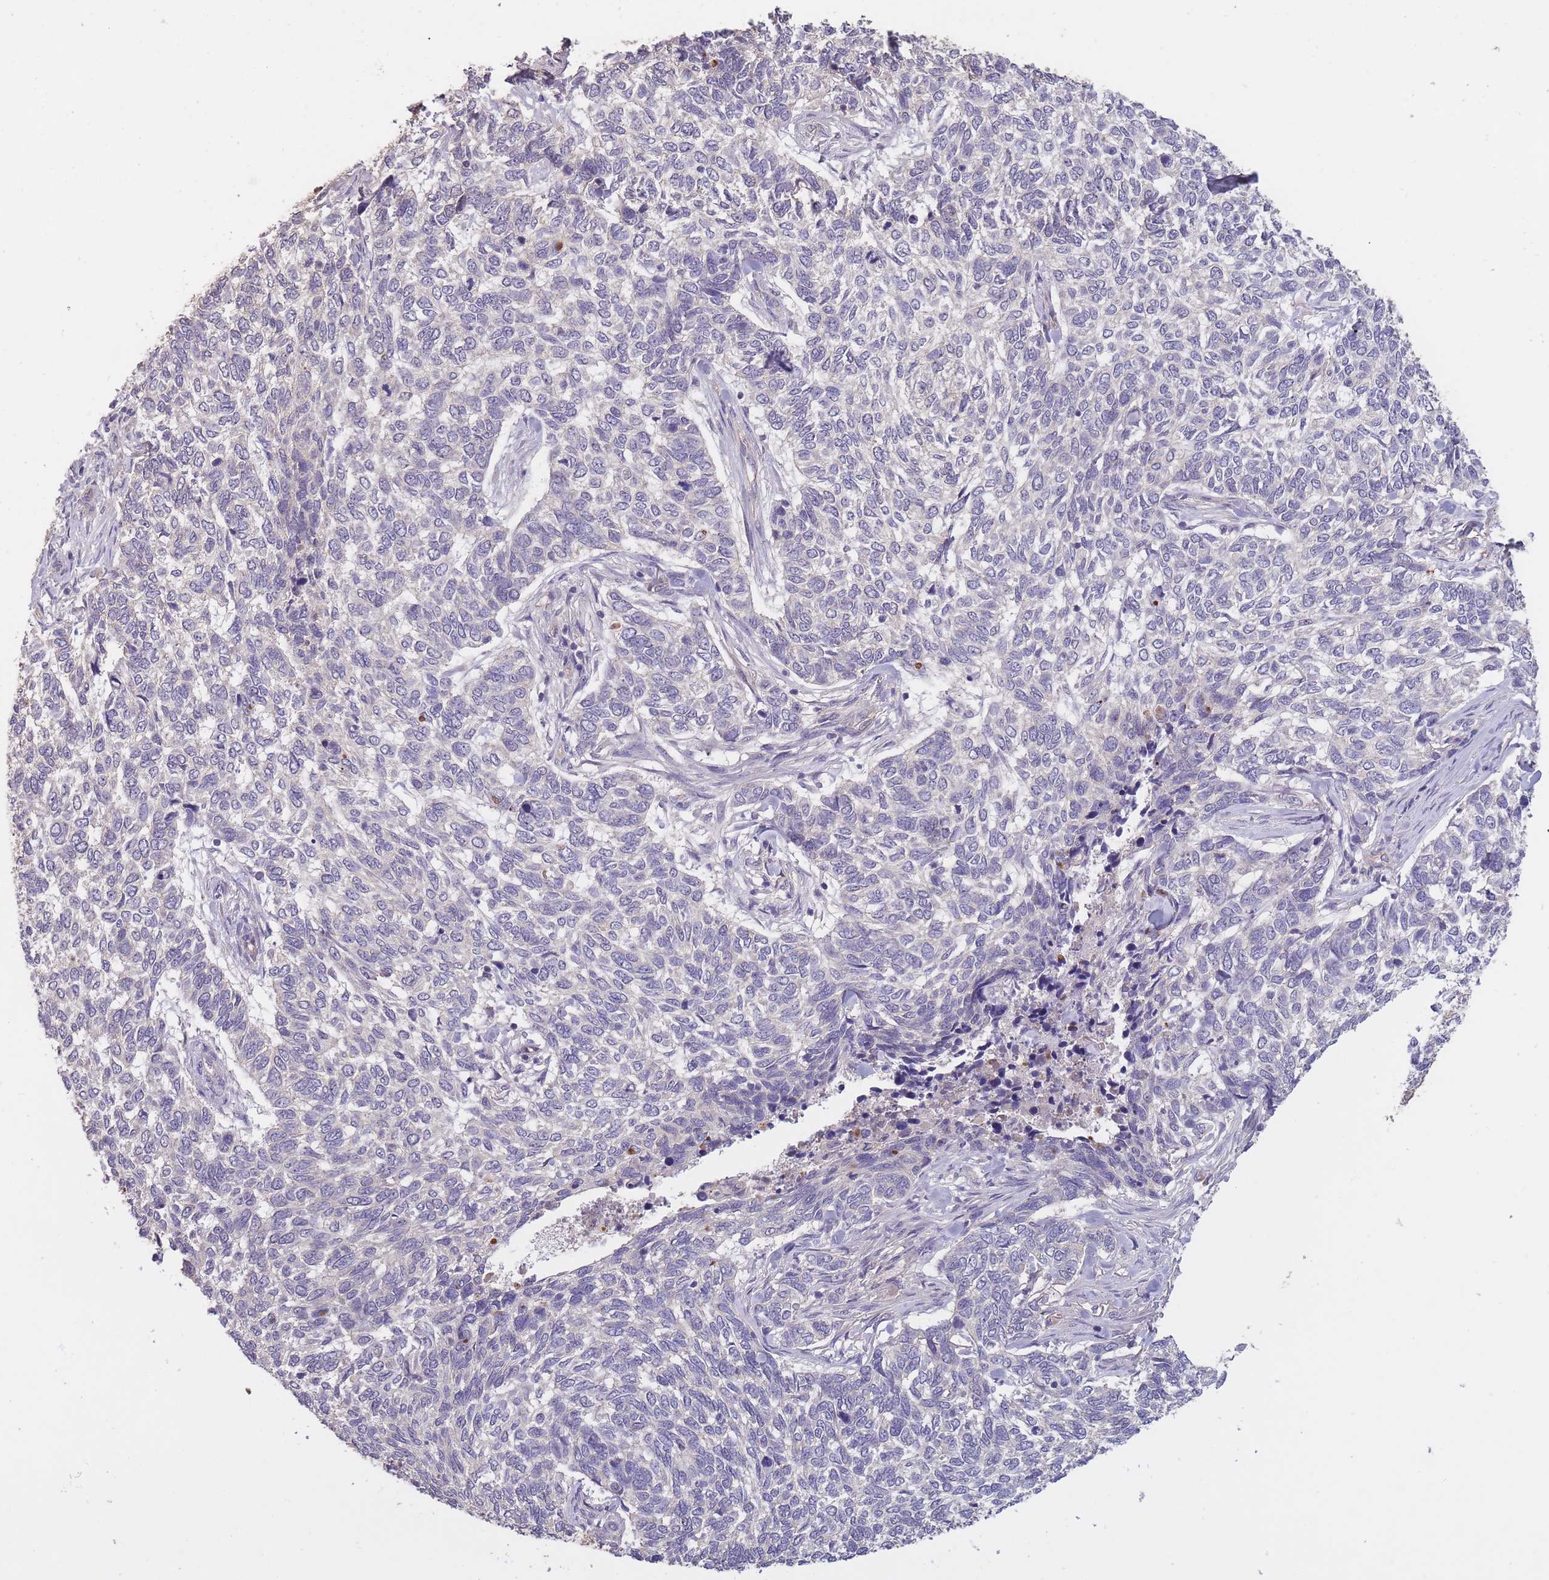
{"staining": {"intensity": "negative", "quantity": "none", "location": "none"}, "tissue": "skin cancer", "cell_type": "Tumor cells", "image_type": "cancer", "snomed": [{"axis": "morphology", "description": "Basal cell carcinoma"}, {"axis": "topography", "description": "Skin"}], "caption": "IHC of human skin cancer (basal cell carcinoma) displays no staining in tumor cells.", "gene": "KIAA1755", "patient": {"sex": "female", "age": 65}}